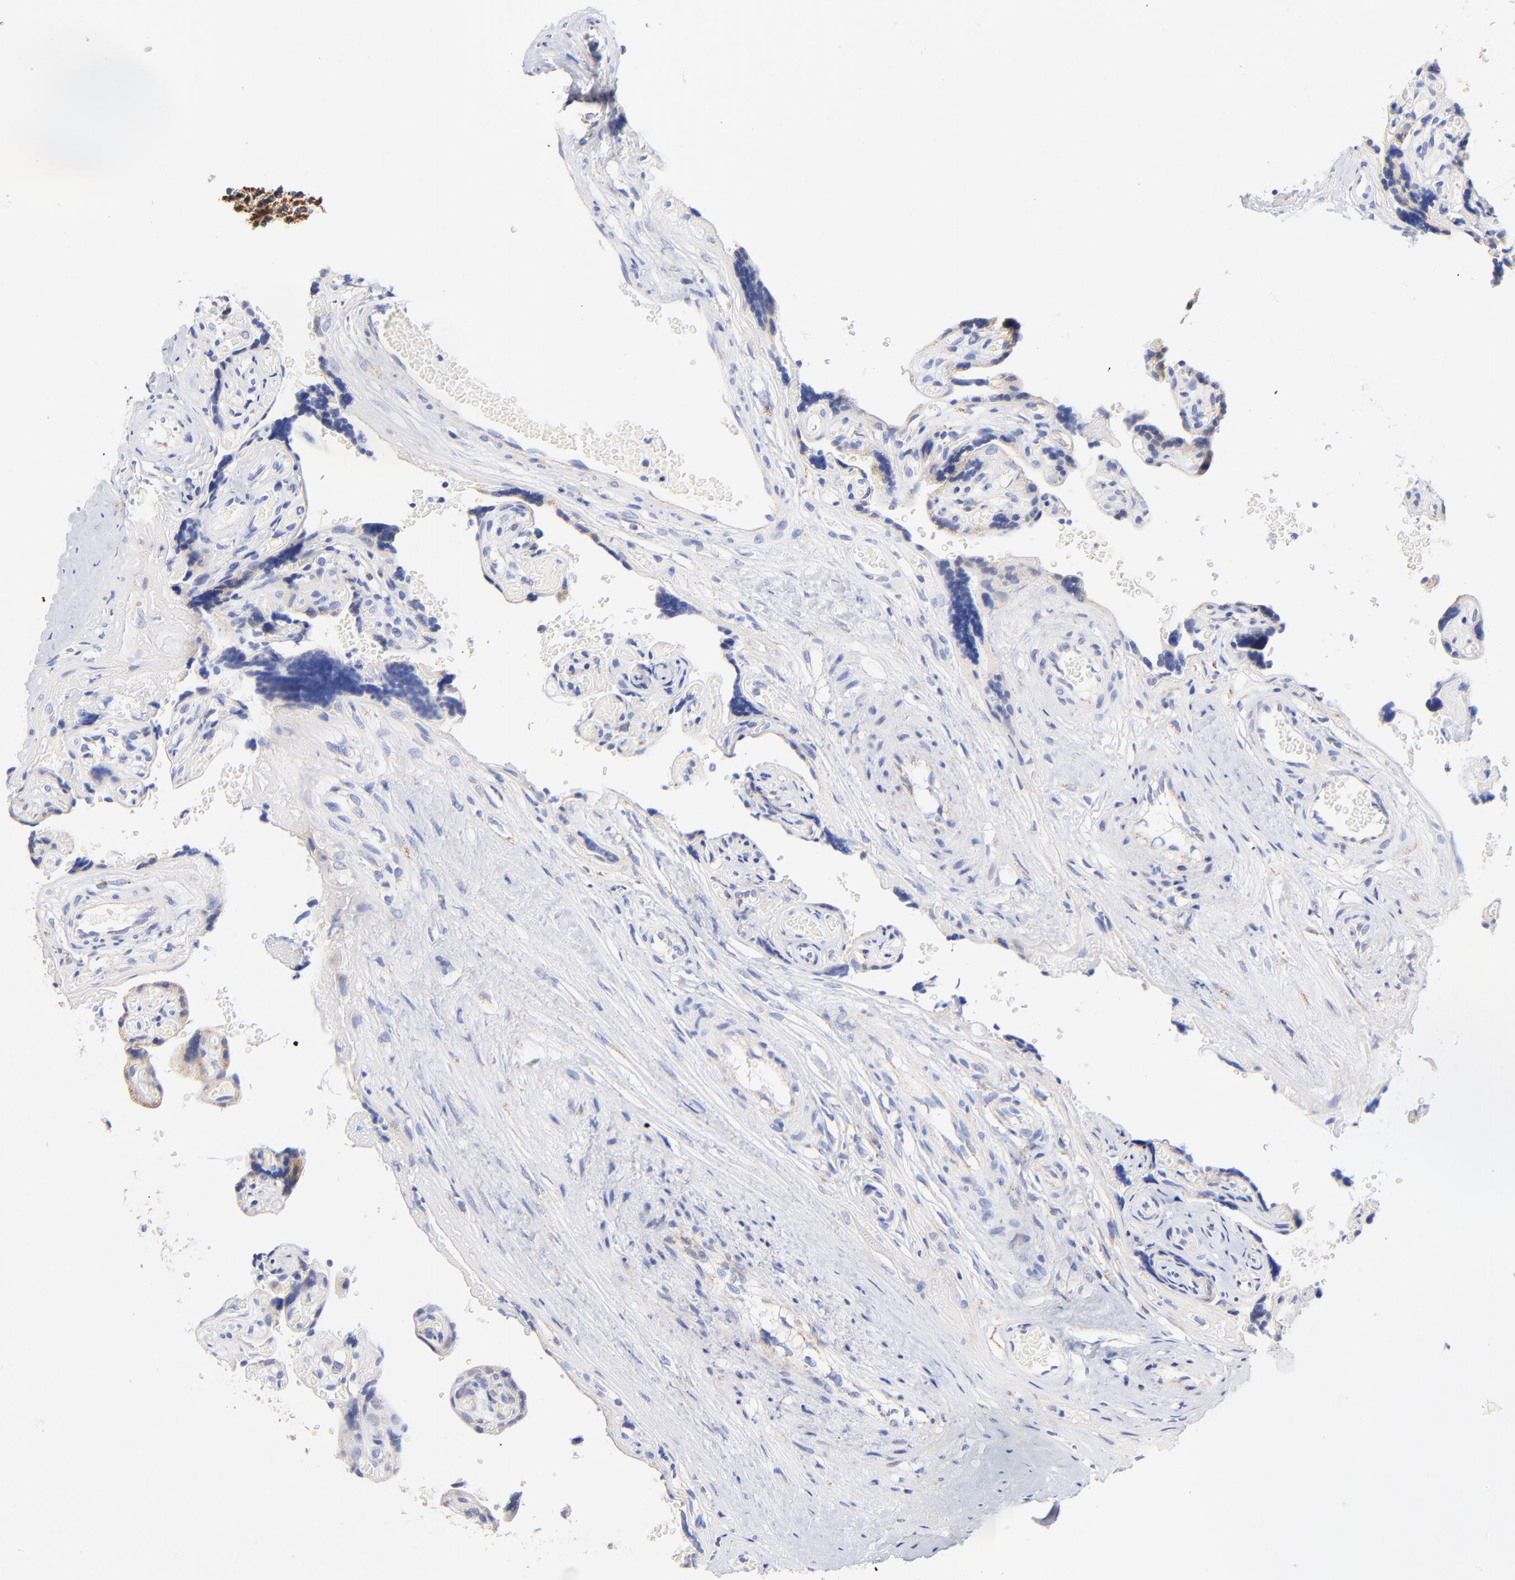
{"staining": {"intensity": "moderate", "quantity": "25%-75%", "location": "cytoplasmic/membranous"}, "tissue": "placenta", "cell_type": "Decidual cells", "image_type": "normal", "snomed": [{"axis": "morphology", "description": "Normal tissue, NOS"}, {"axis": "topography", "description": "Placenta"}], "caption": "Placenta stained with IHC shows moderate cytoplasmic/membranous staining in about 25%-75% of decidual cells.", "gene": "ATP5F1D", "patient": {"sex": "female", "age": 30}}